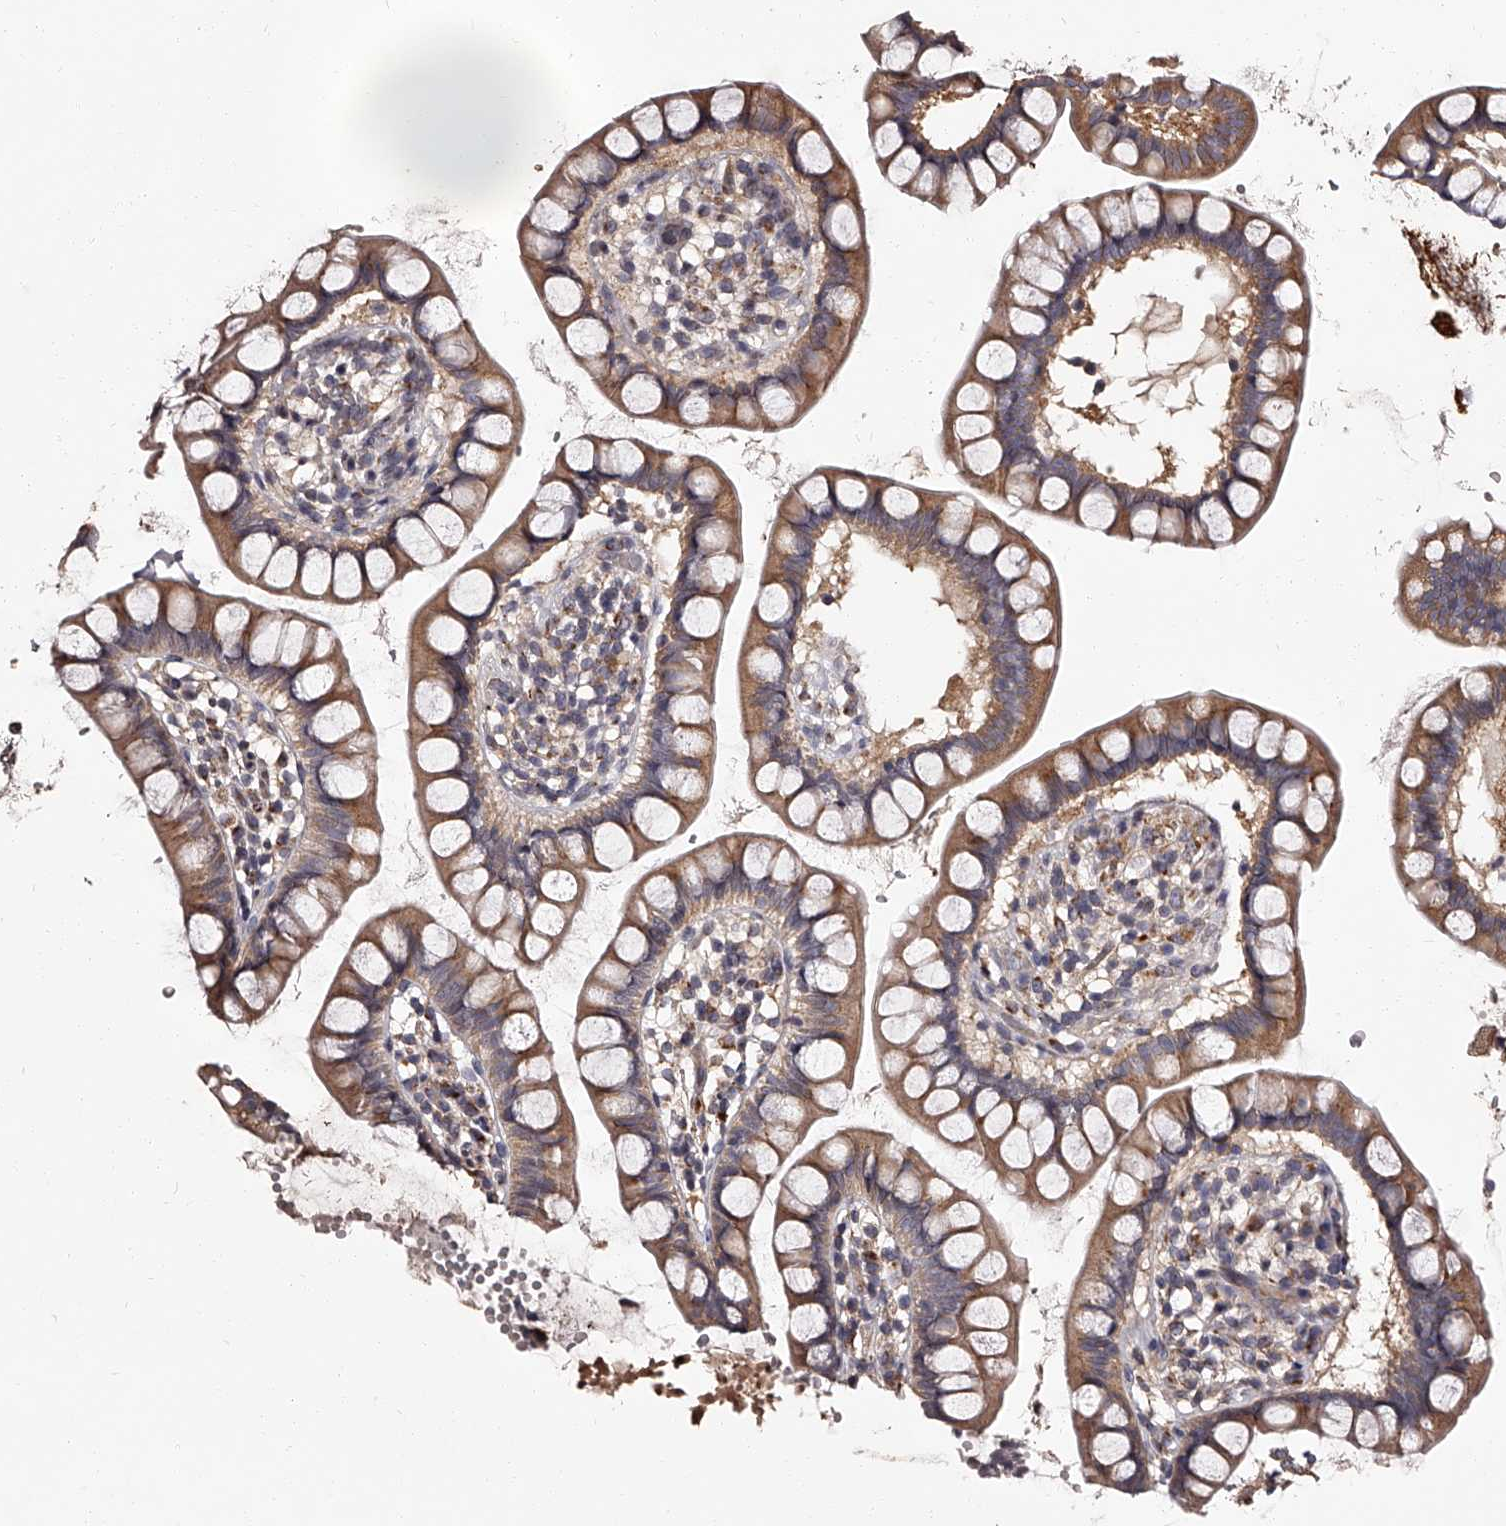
{"staining": {"intensity": "moderate", "quantity": ">75%", "location": "cytoplasmic/membranous"}, "tissue": "small intestine", "cell_type": "Glandular cells", "image_type": "normal", "snomed": [{"axis": "morphology", "description": "Normal tissue, NOS"}, {"axis": "topography", "description": "Small intestine"}], "caption": "Glandular cells demonstrate medium levels of moderate cytoplasmic/membranous staining in about >75% of cells in unremarkable human small intestine.", "gene": "RSC1A1", "patient": {"sex": "female", "age": 84}}